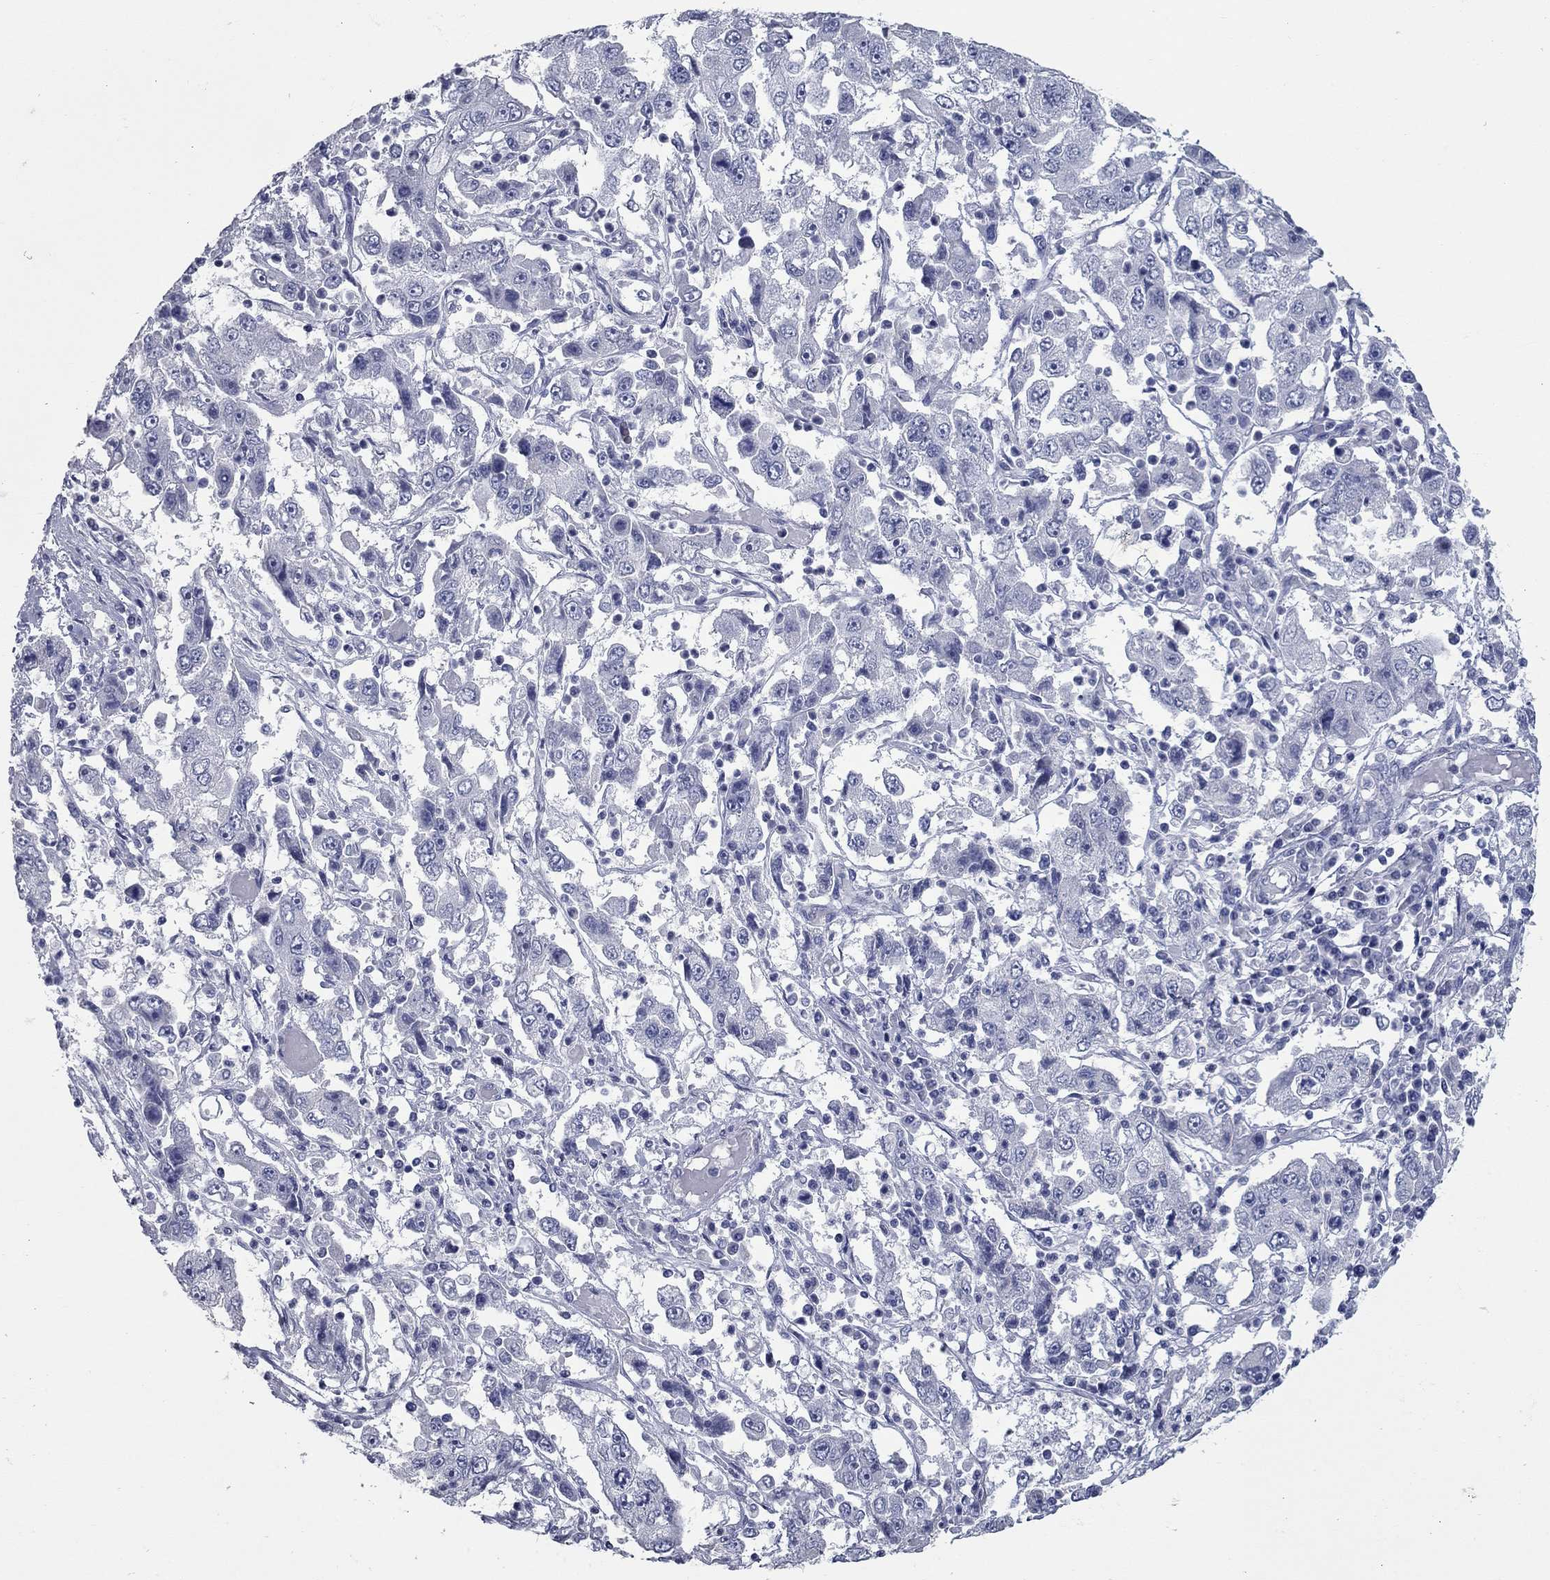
{"staining": {"intensity": "negative", "quantity": "none", "location": "none"}, "tissue": "cervical cancer", "cell_type": "Tumor cells", "image_type": "cancer", "snomed": [{"axis": "morphology", "description": "Squamous cell carcinoma, NOS"}, {"axis": "topography", "description": "Cervix"}], "caption": "Photomicrograph shows no protein staining in tumor cells of squamous cell carcinoma (cervical) tissue.", "gene": "KIRREL2", "patient": {"sex": "female", "age": 36}}